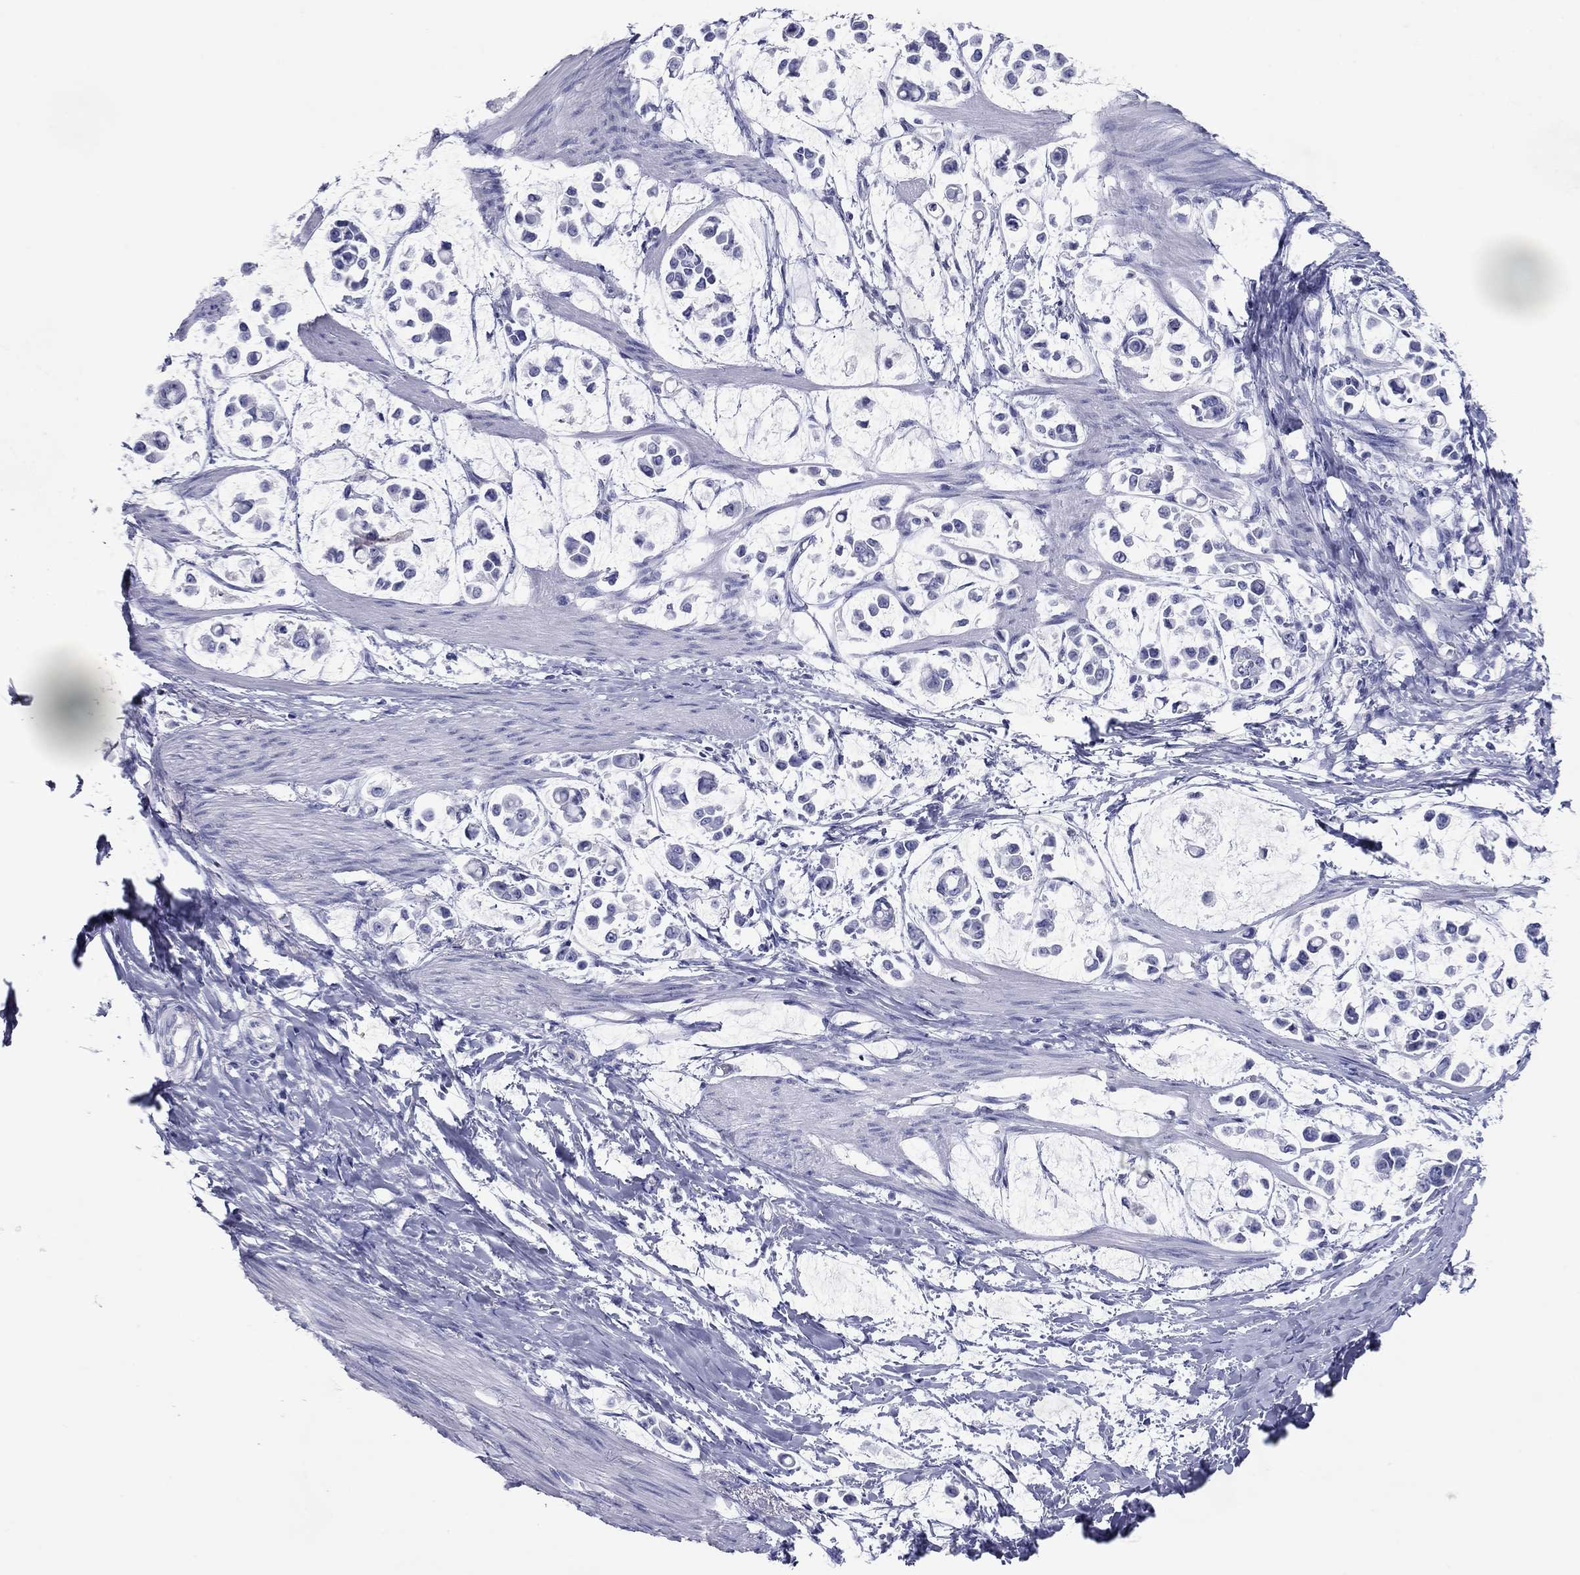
{"staining": {"intensity": "negative", "quantity": "none", "location": "none"}, "tissue": "stomach cancer", "cell_type": "Tumor cells", "image_type": "cancer", "snomed": [{"axis": "morphology", "description": "Adenocarcinoma, NOS"}, {"axis": "topography", "description": "Stomach"}], "caption": "This is a image of IHC staining of adenocarcinoma (stomach), which shows no positivity in tumor cells.", "gene": "ATP4A", "patient": {"sex": "male", "age": 82}}